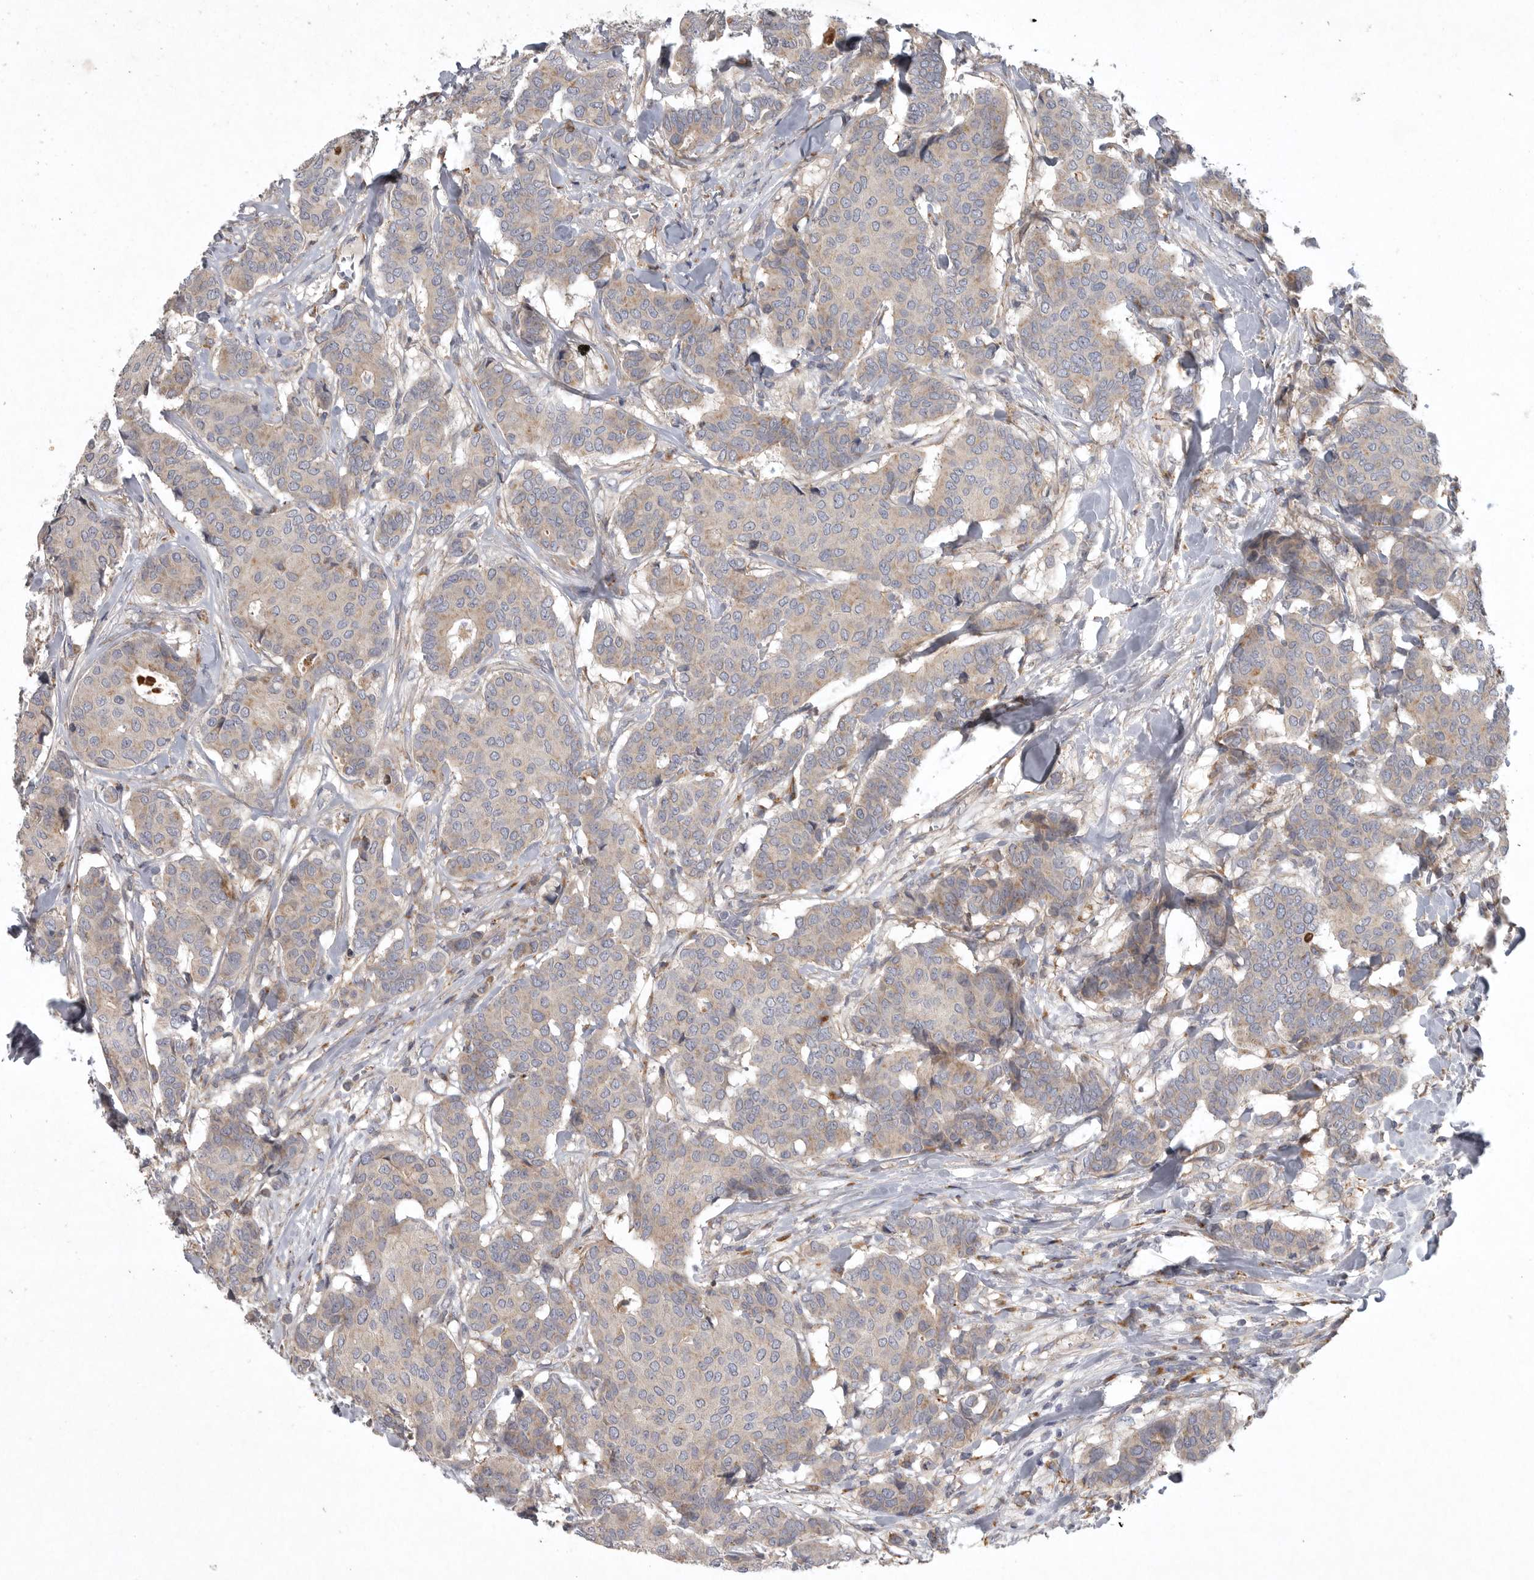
{"staining": {"intensity": "negative", "quantity": "none", "location": "none"}, "tissue": "breast cancer", "cell_type": "Tumor cells", "image_type": "cancer", "snomed": [{"axis": "morphology", "description": "Duct carcinoma"}, {"axis": "topography", "description": "Breast"}], "caption": "Breast invasive ductal carcinoma was stained to show a protein in brown. There is no significant staining in tumor cells.", "gene": "LAMTOR3", "patient": {"sex": "female", "age": 75}}